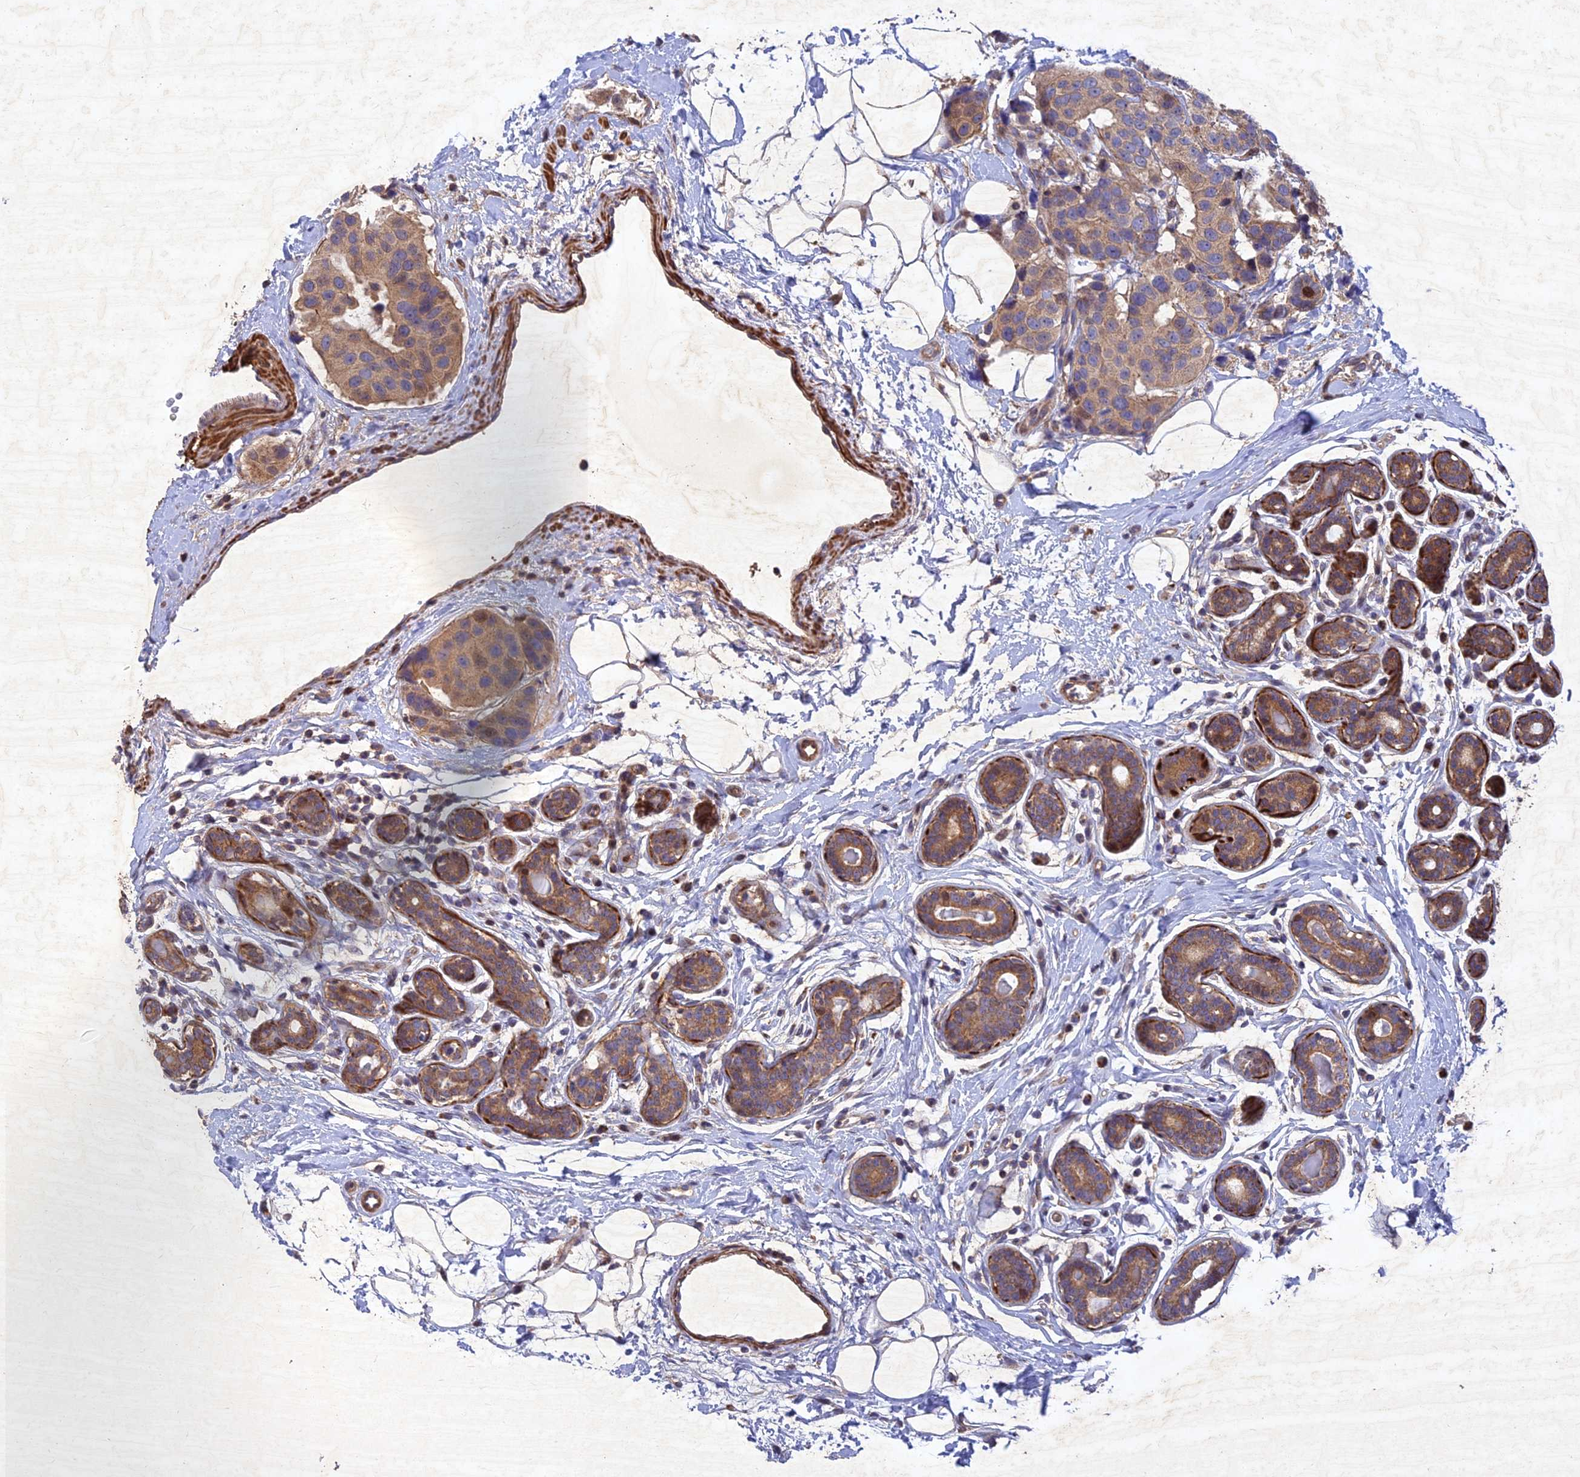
{"staining": {"intensity": "weak", "quantity": ">75%", "location": "cytoplasmic/membranous,nuclear"}, "tissue": "breast cancer", "cell_type": "Tumor cells", "image_type": "cancer", "snomed": [{"axis": "morphology", "description": "Normal tissue, NOS"}, {"axis": "morphology", "description": "Duct carcinoma"}, {"axis": "topography", "description": "Breast"}], "caption": "Approximately >75% of tumor cells in human breast cancer (intraductal carcinoma) show weak cytoplasmic/membranous and nuclear protein staining as visualized by brown immunohistochemical staining.", "gene": "RELCH", "patient": {"sex": "female", "age": 39}}